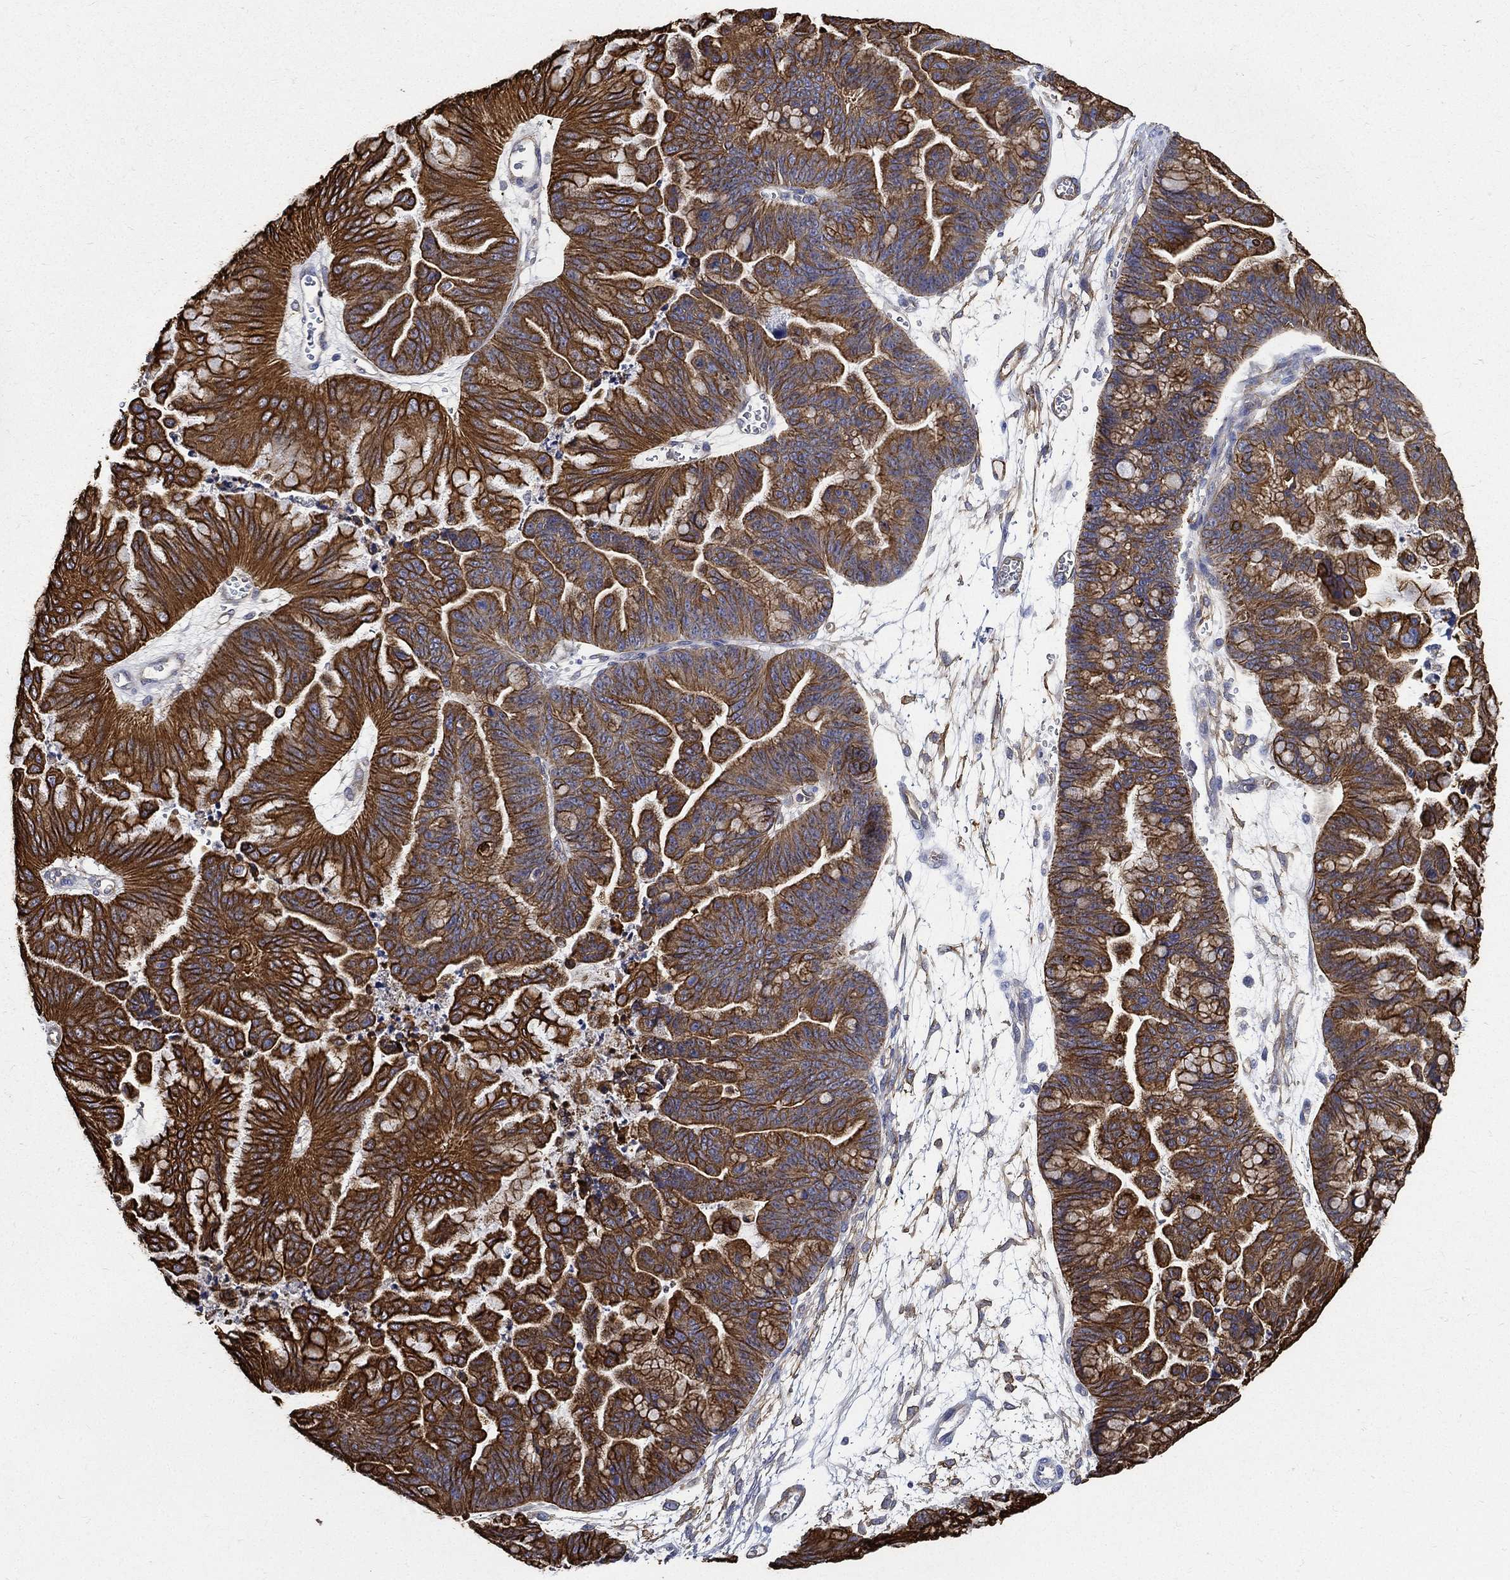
{"staining": {"intensity": "strong", "quantity": ">75%", "location": "cytoplasmic/membranous"}, "tissue": "ovarian cancer", "cell_type": "Tumor cells", "image_type": "cancer", "snomed": [{"axis": "morphology", "description": "Cystadenocarcinoma, mucinous, NOS"}, {"axis": "topography", "description": "Ovary"}], "caption": "Immunohistochemistry micrograph of human ovarian cancer stained for a protein (brown), which shows high levels of strong cytoplasmic/membranous expression in approximately >75% of tumor cells.", "gene": "NEDD9", "patient": {"sex": "female", "age": 67}}